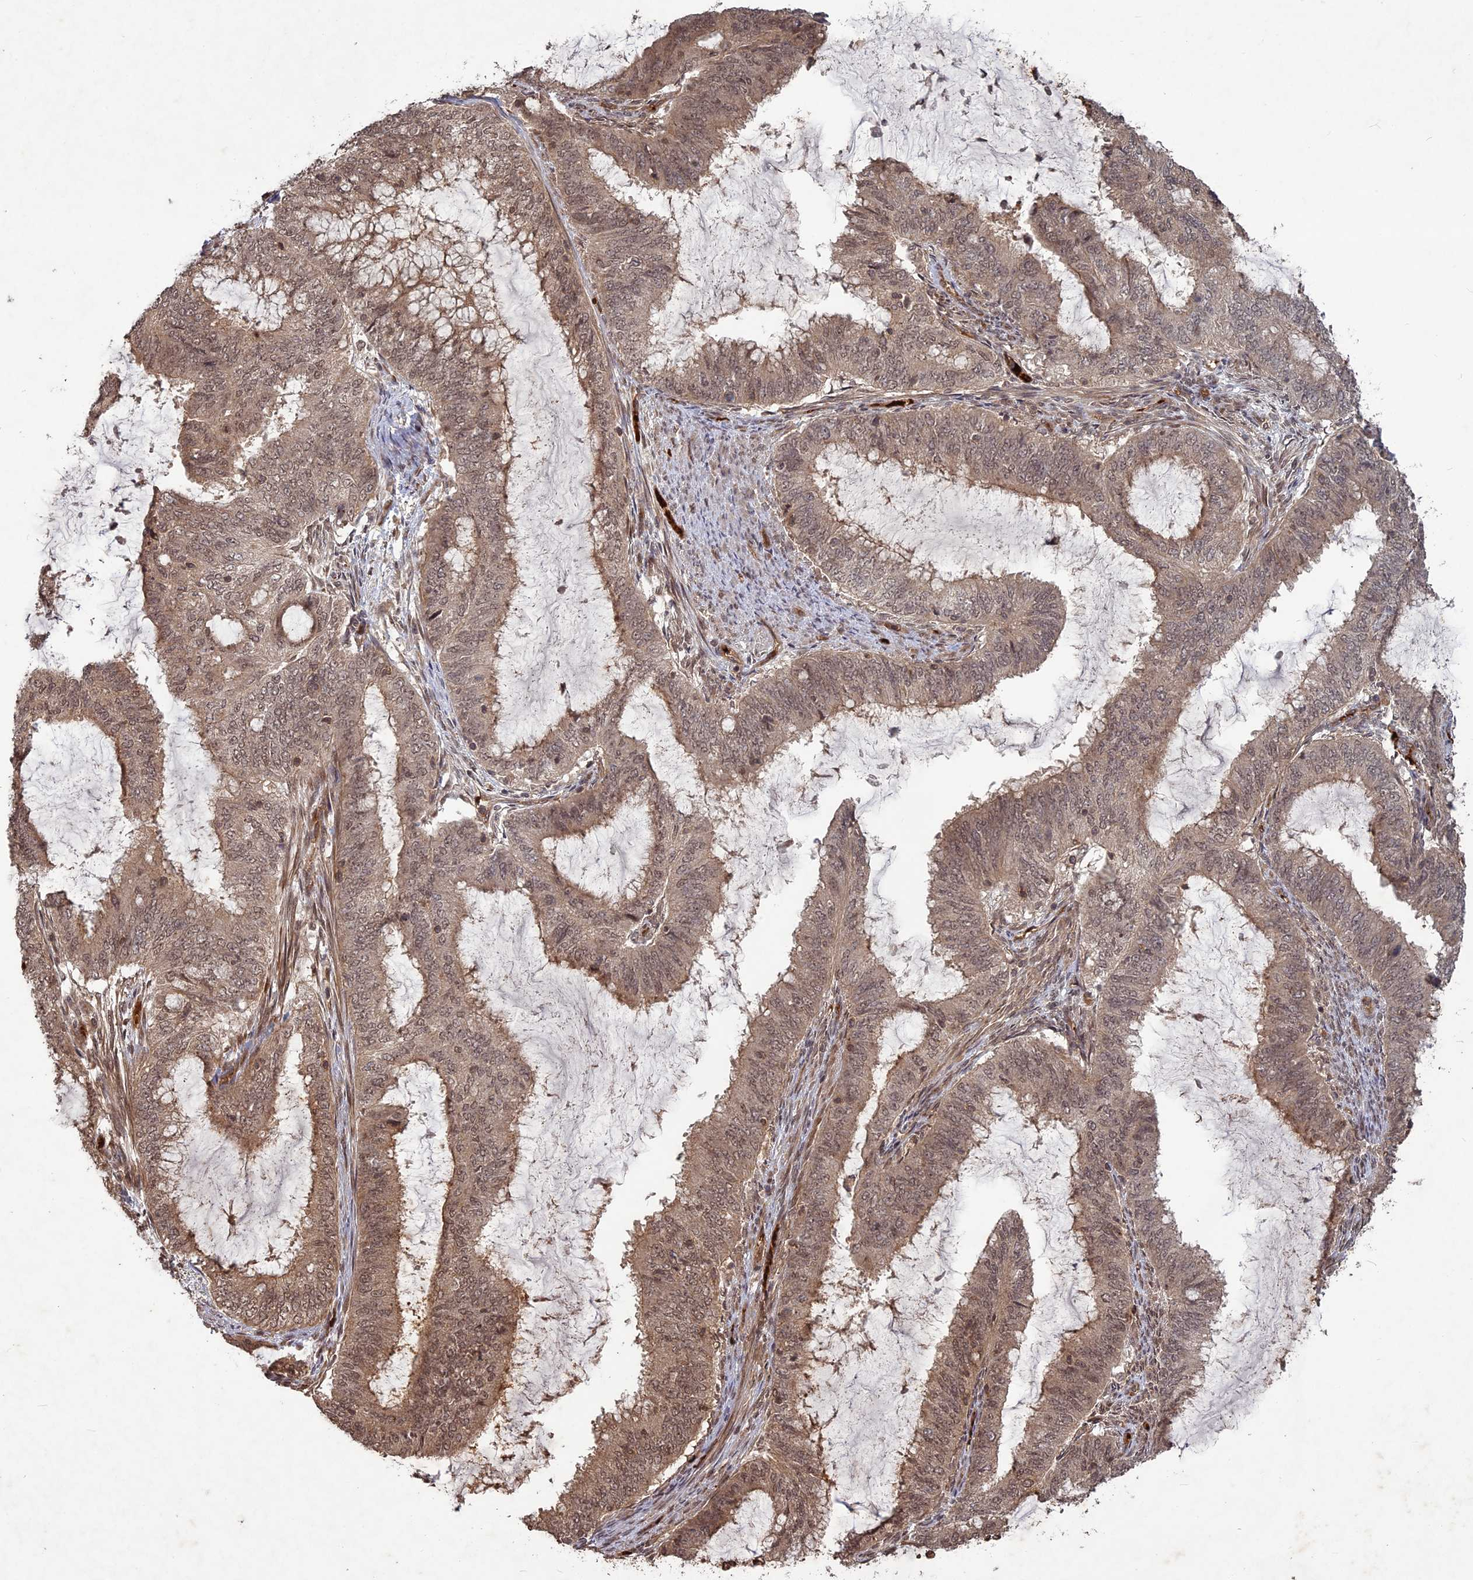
{"staining": {"intensity": "moderate", "quantity": ">75%", "location": "cytoplasmic/membranous,nuclear"}, "tissue": "endometrial cancer", "cell_type": "Tumor cells", "image_type": "cancer", "snomed": [{"axis": "morphology", "description": "Adenocarcinoma, NOS"}, {"axis": "topography", "description": "Endometrium"}], "caption": "Approximately >75% of tumor cells in human endometrial cancer reveal moderate cytoplasmic/membranous and nuclear protein expression as visualized by brown immunohistochemical staining.", "gene": "SRMS", "patient": {"sex": "female", "age": 51}}